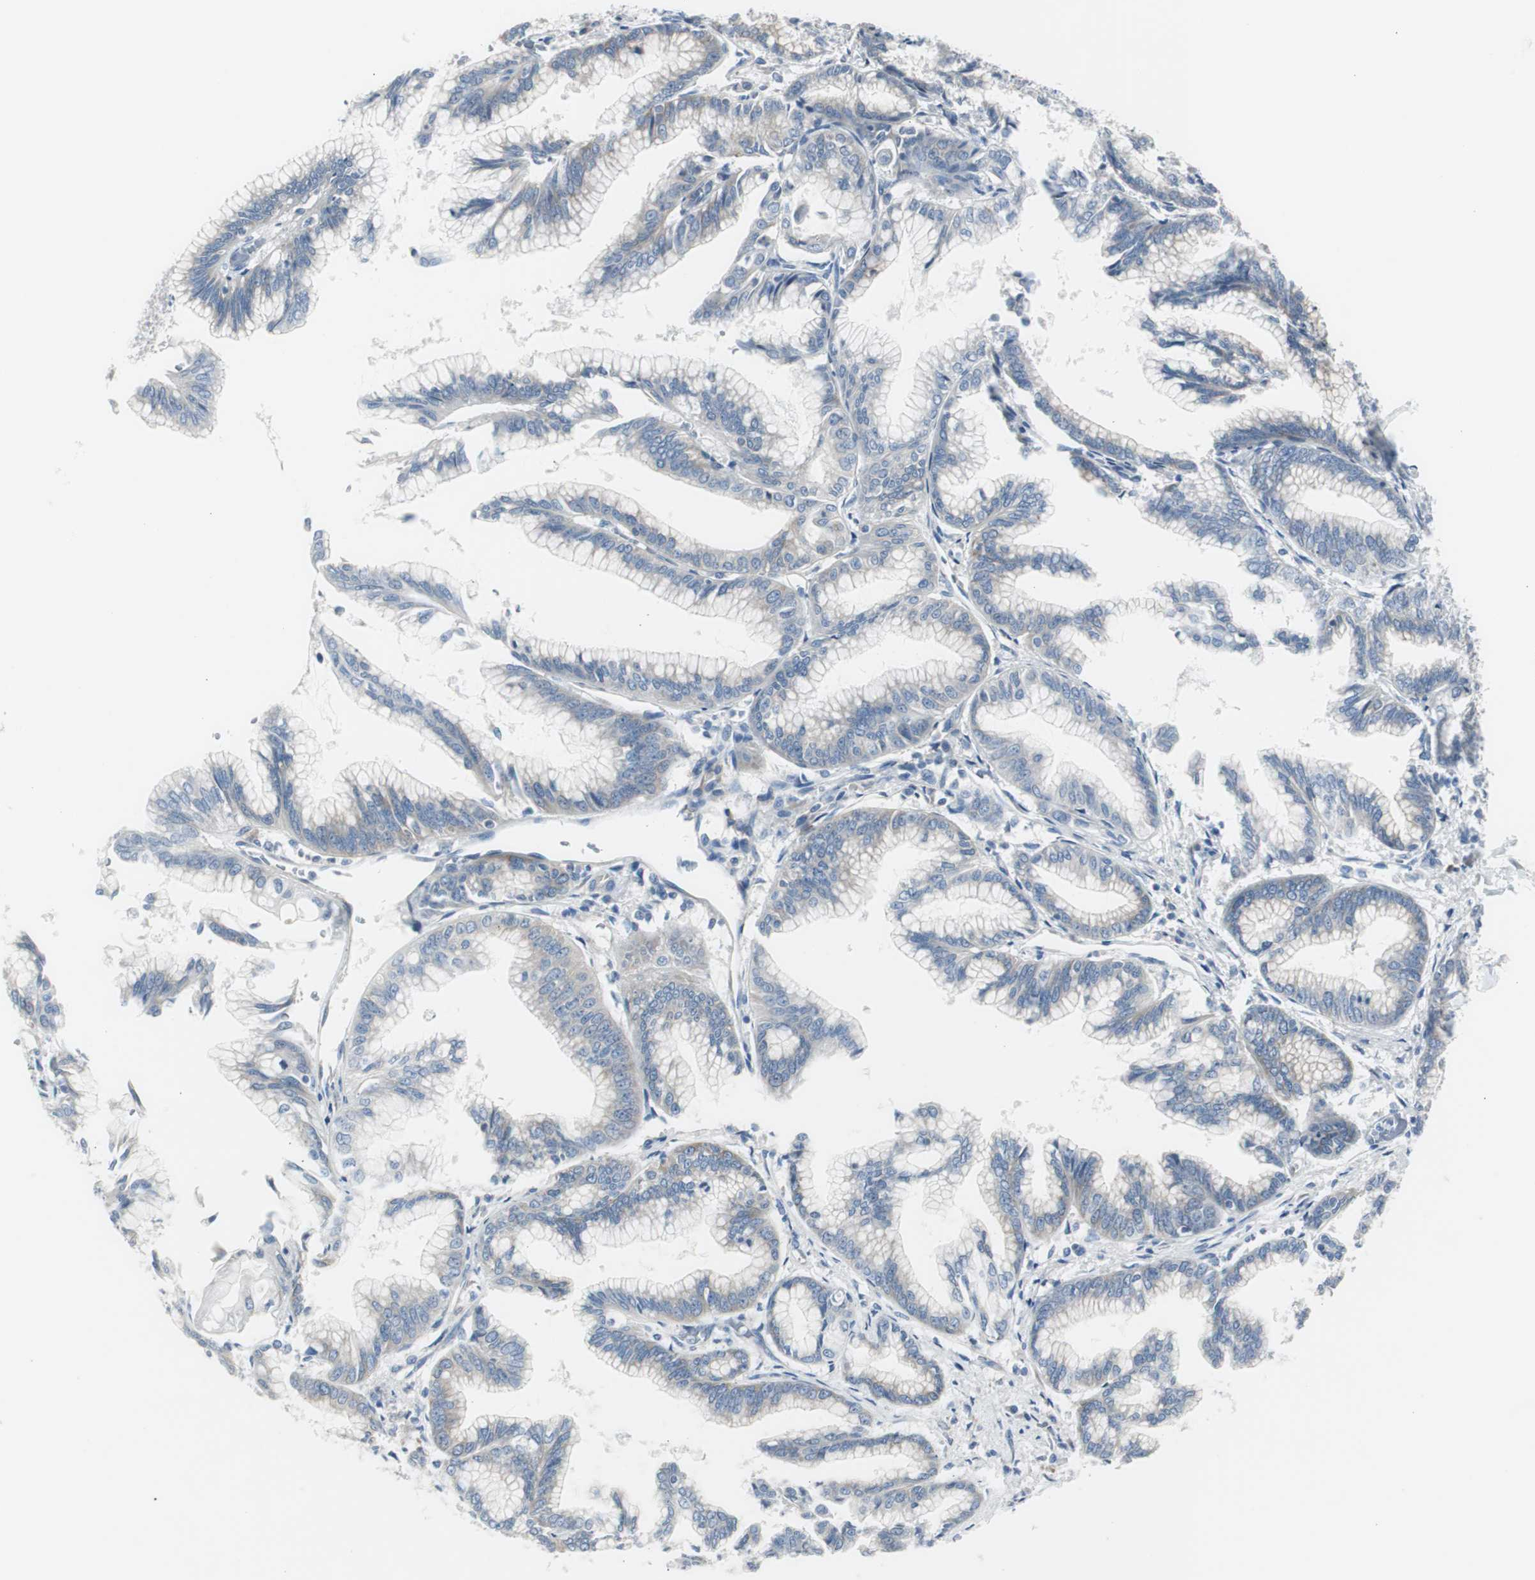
{"staining": {"intensity": "weak", "quantity": "<25%", "location": "cytoplasmic/membranous"}, "tissue": "pancreatic cancer", "cell_type": "Tumor cells", "image_type": "cancer", "snomed": [{"axis": "morphology", "description": "Adenocarcinoma, NOS"}, {"axis": "topography", "description": "Pancreas"}], "caption": "Immunohistochemical staining of human pancreatic cancer (adenocarcinoma) exhibits no significant positivity in tumor cells.", "gene": "RPS12", "patient": {"sex": "female", "age": 64}}